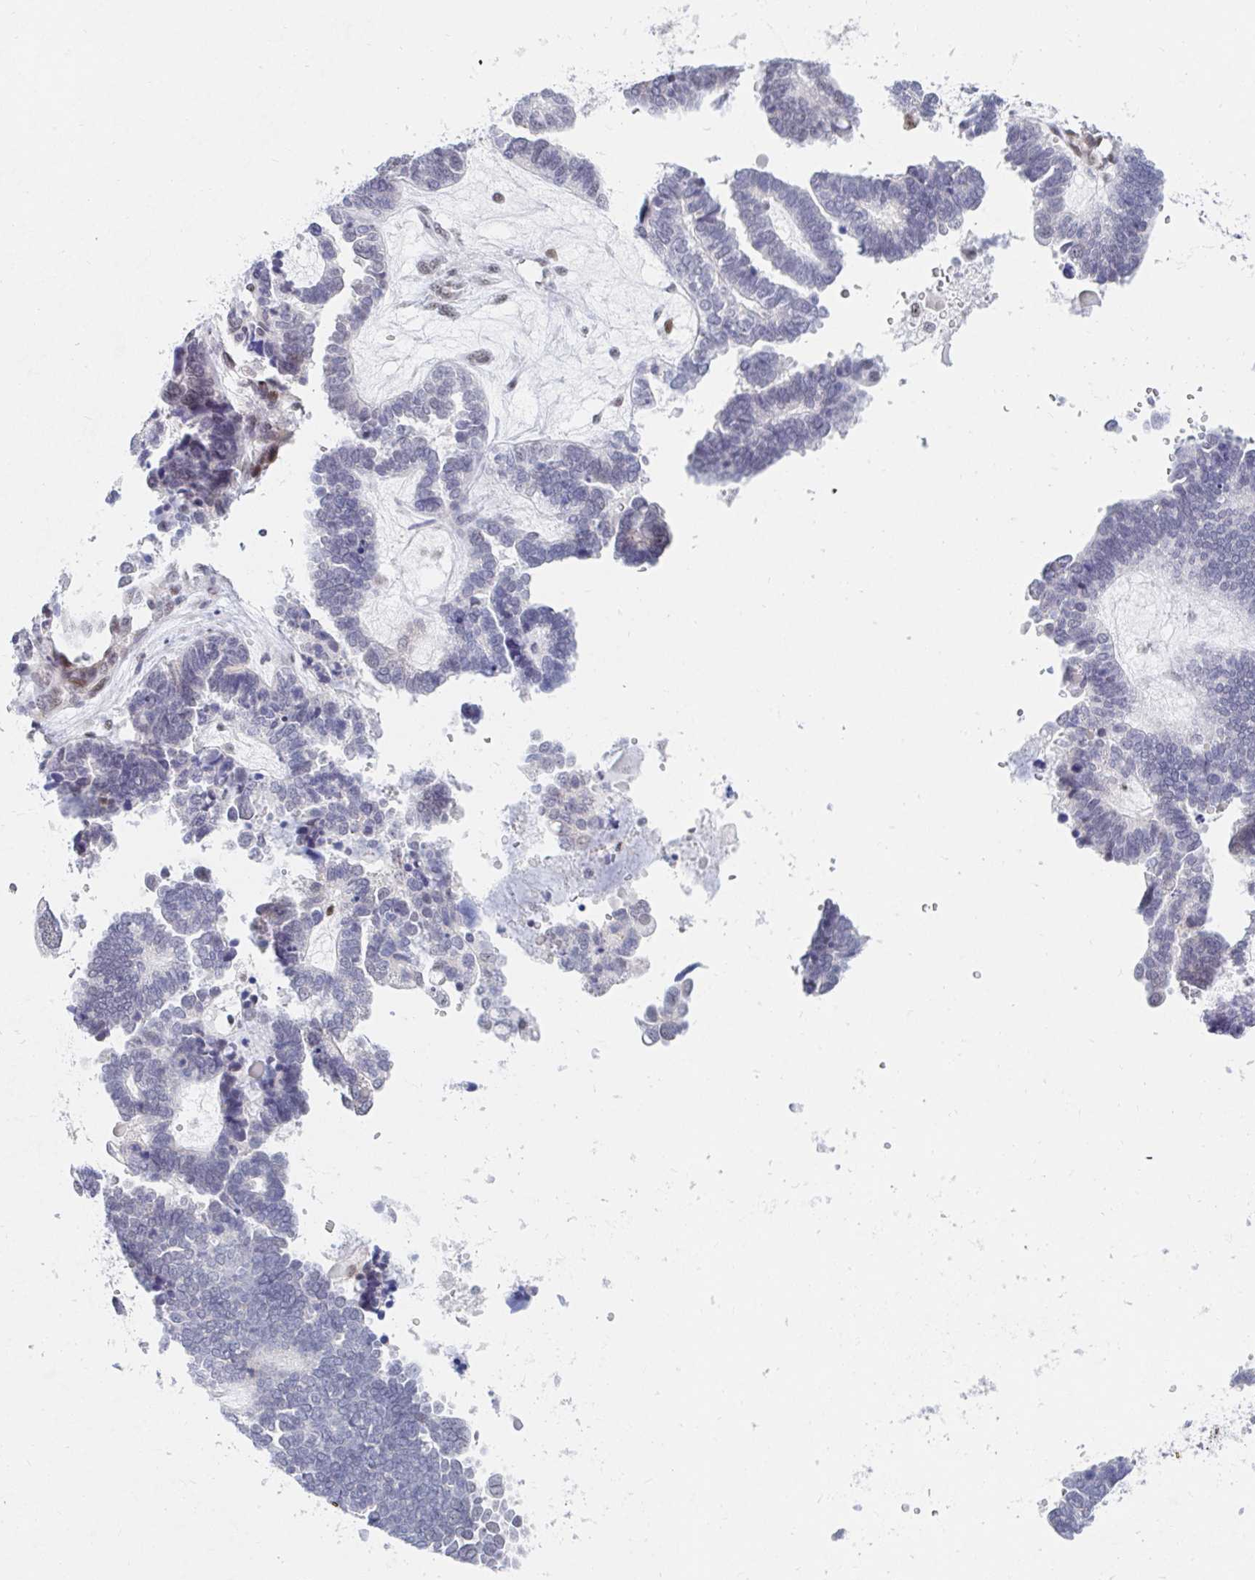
{"staining": {"intensity": "negative", "quantity": "none", "location": "none"}, "tissue": "ovarian cancer", "cell_type": "Tumor cells", "image_type": "cancer", "snomed": [{"axis": "morphology", "description": "Cystadenocarcinoma, serous, NOS"}, {"axis": "topography", "description": "Ovary"}], "caption": "Ovarian cancer (serous cystadenocarcinoma) was stained to show a protein in brown. There is no significant staining in tumor cells.", "gene": "COL28A1", "patient": {"sex": "female", "age": 51}}